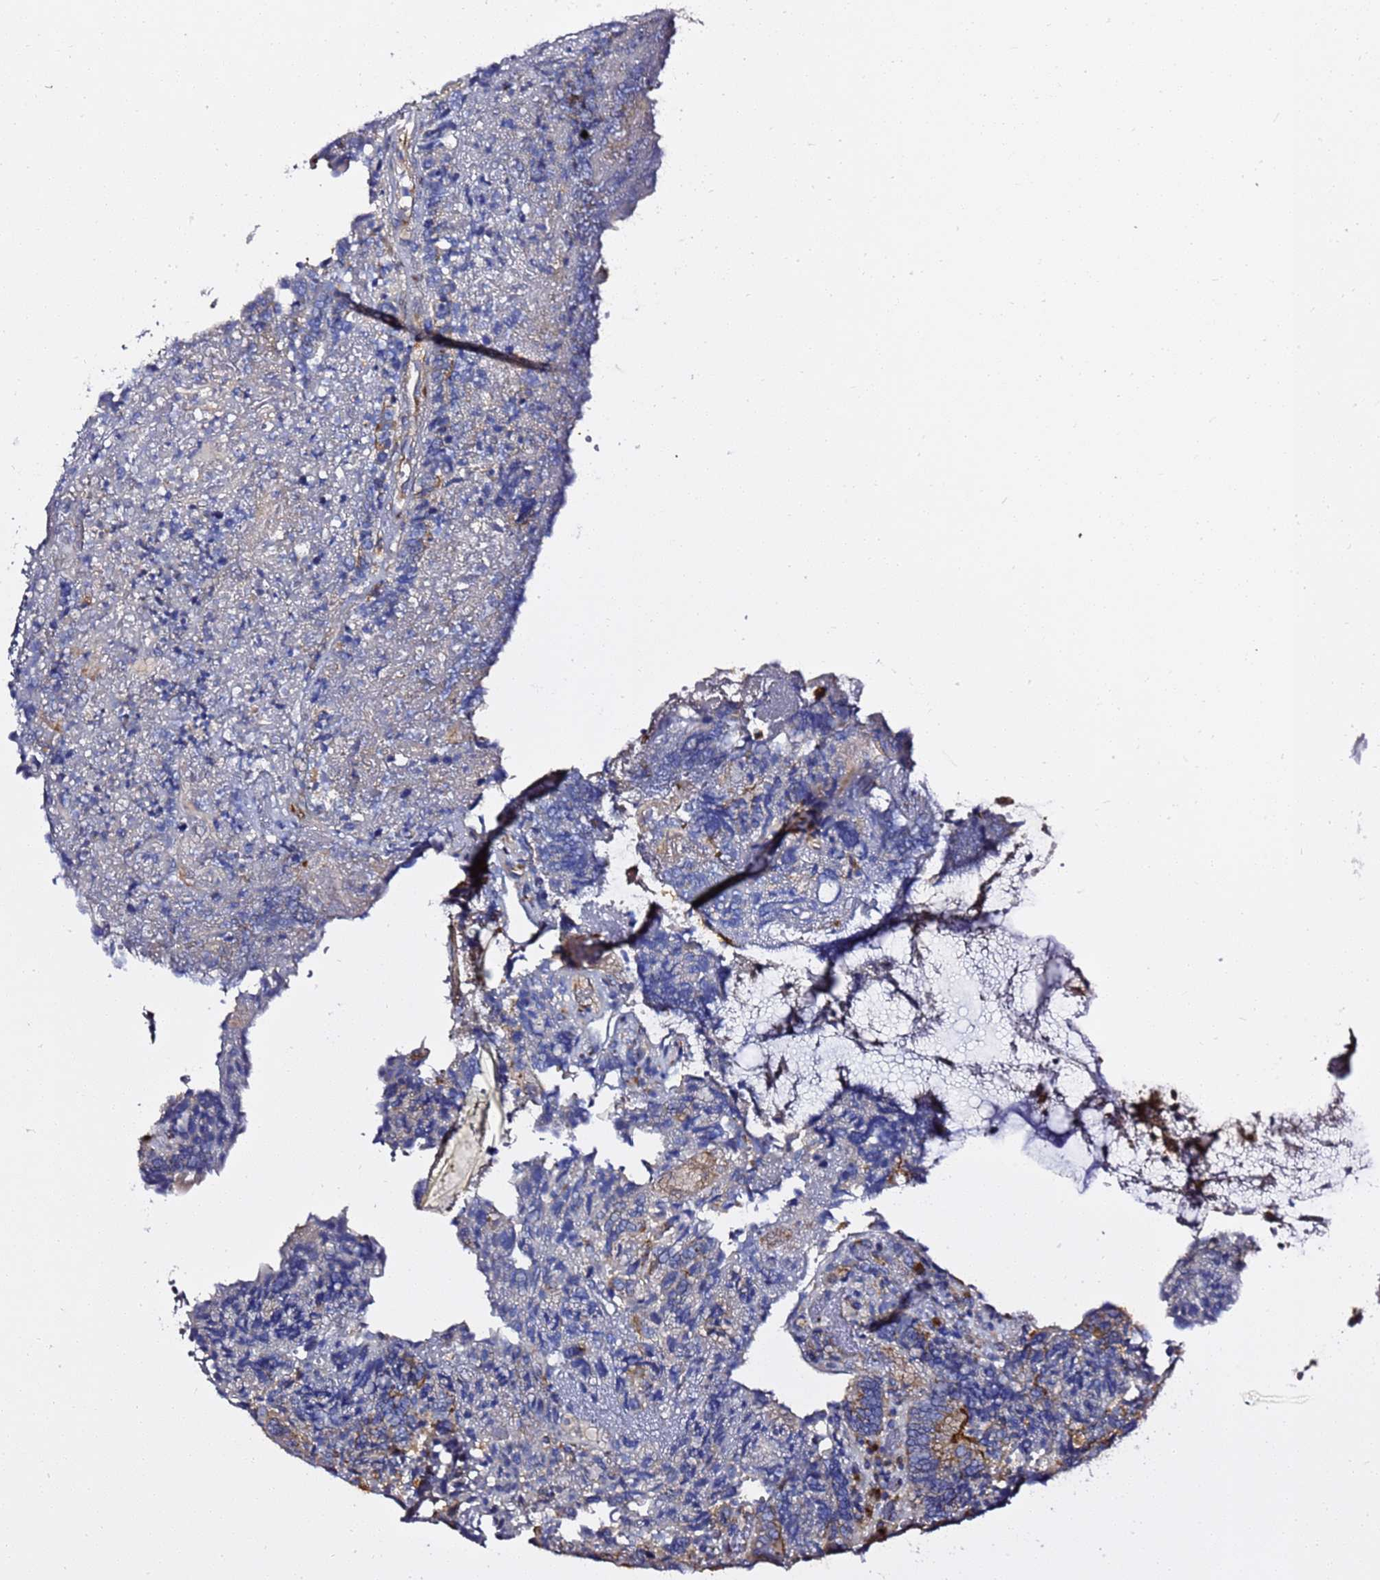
{"staining": {"intensity": "strong", "quantity": "<25%", "location": "cytoplasmic/membranous"}, "tissue": "colorectal cancer", "cell_type": "Tumor cells", "image_type": "cancer", "snomed": [{"axis": "morphology", "description": "Adenocarcinoma, NOS"}, {"axis": "topography", "description": "Colon"}], "caption": "This image reveals adenocarcinoma (colorectal) stained with immunohistochemistry (IHC) to label a protein in brown. The cytoplasmic/membranous of tumor cells show strong positivity for the protein. Nuclei are counter-stained blue.", "gene": "ANAPC1", "patient": {"sex": "female", "age": 67}}